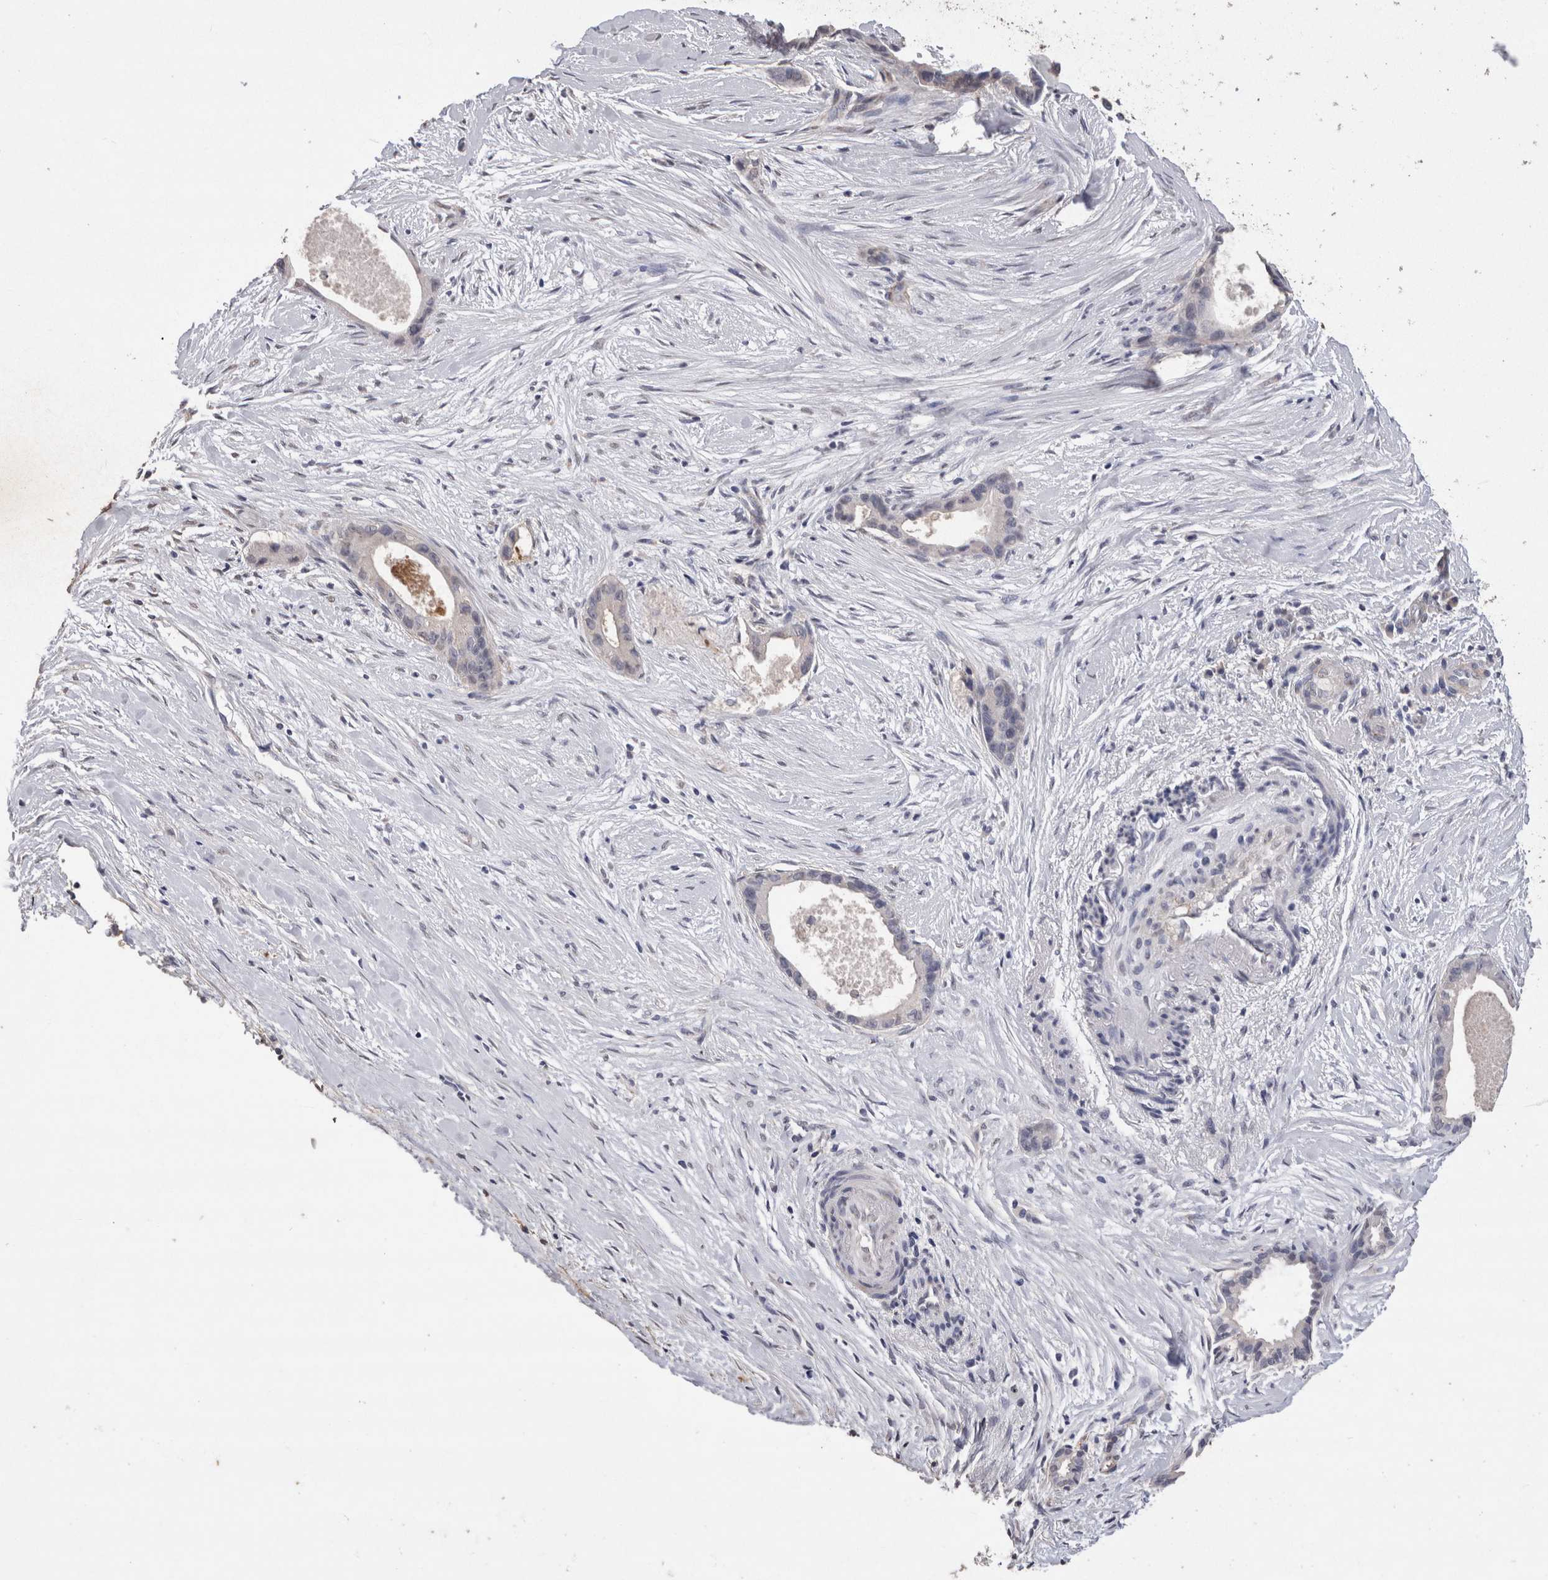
{"staining": {"intensity": "negative", "quantity": "none", "location": "none"}, "tissue": "liver cancer", "cell_type": "Tumor cells", "image_type": "cancer", "snomed": [{"axis": "morphology", "description": "Cholangiocarcinoma"}, {"axis": "topography", "description": "Liver"}], "caption": "Tumor cells are negative for protein expression in human liver cancer (cholangiocarcinoma).", "gene": "CDH6", "patient": {"sex": "female", "age": 55}}